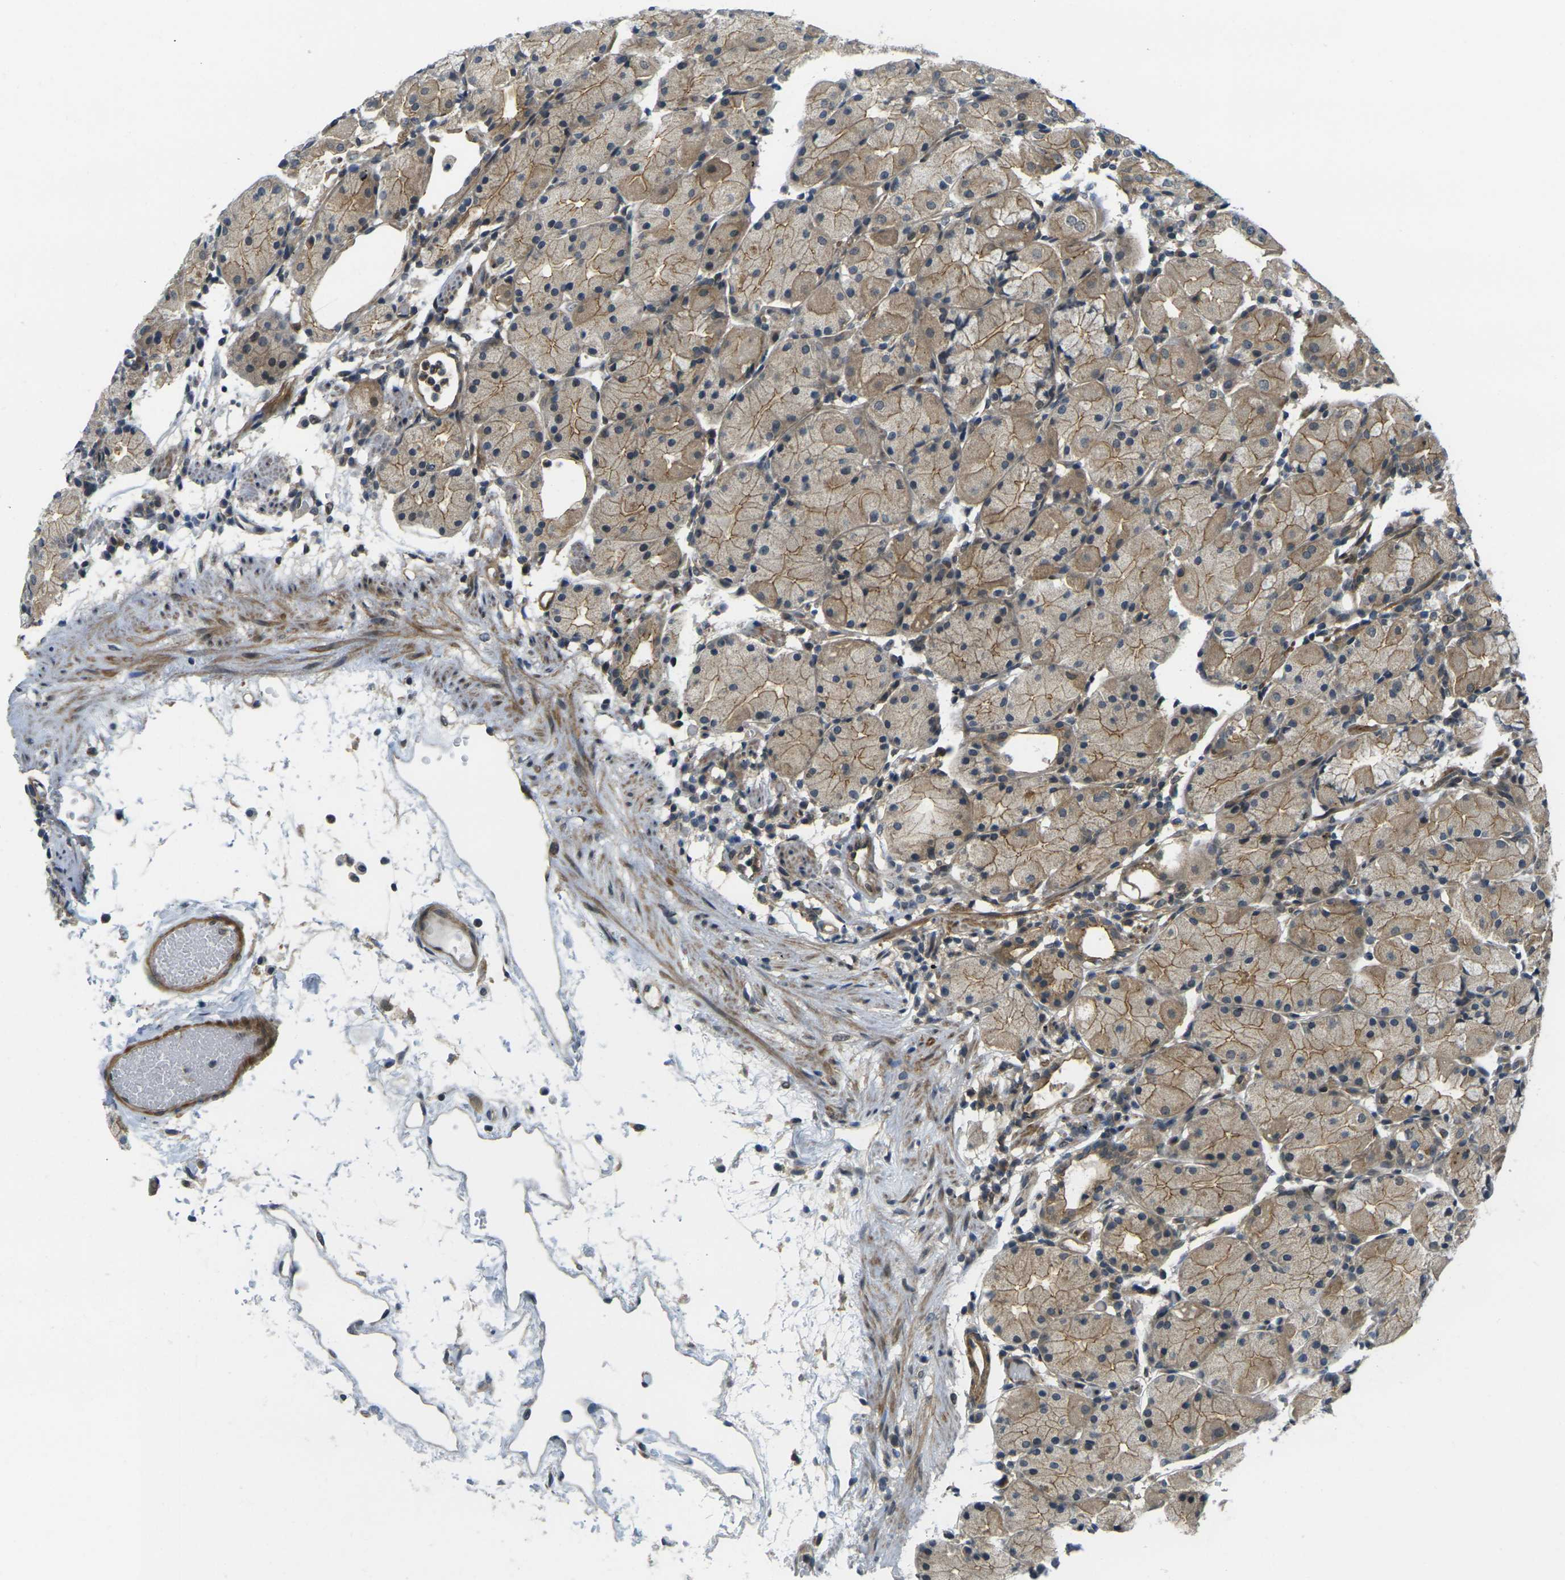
{"staining": {"intensity": "strong", "quantity": ">75%", "location": "cytoplasmic/membranous"}, "tissue": "stomach", "cell_type": "Glandular cells", "image_type": "normal", "snomed": [{"axis": "morphology", "description": "Normal tissue, NOS"}, {"axis": "topography", "description": "Stomach"}, {"axis": "topography", "description": "Stomach, lower"}], "caption": "Immunohistochemistry (IHC) image of benign stomach: human stomach stained using immunohistochemistry displays high levels of strong protein expression localized specifically in the cytoplasmic/membranous of glandular cells, appearing as a cytoplasmic/membranous brown color.", "gene": "KCTD10", "patient": {"sex": "female", "age": 75}}